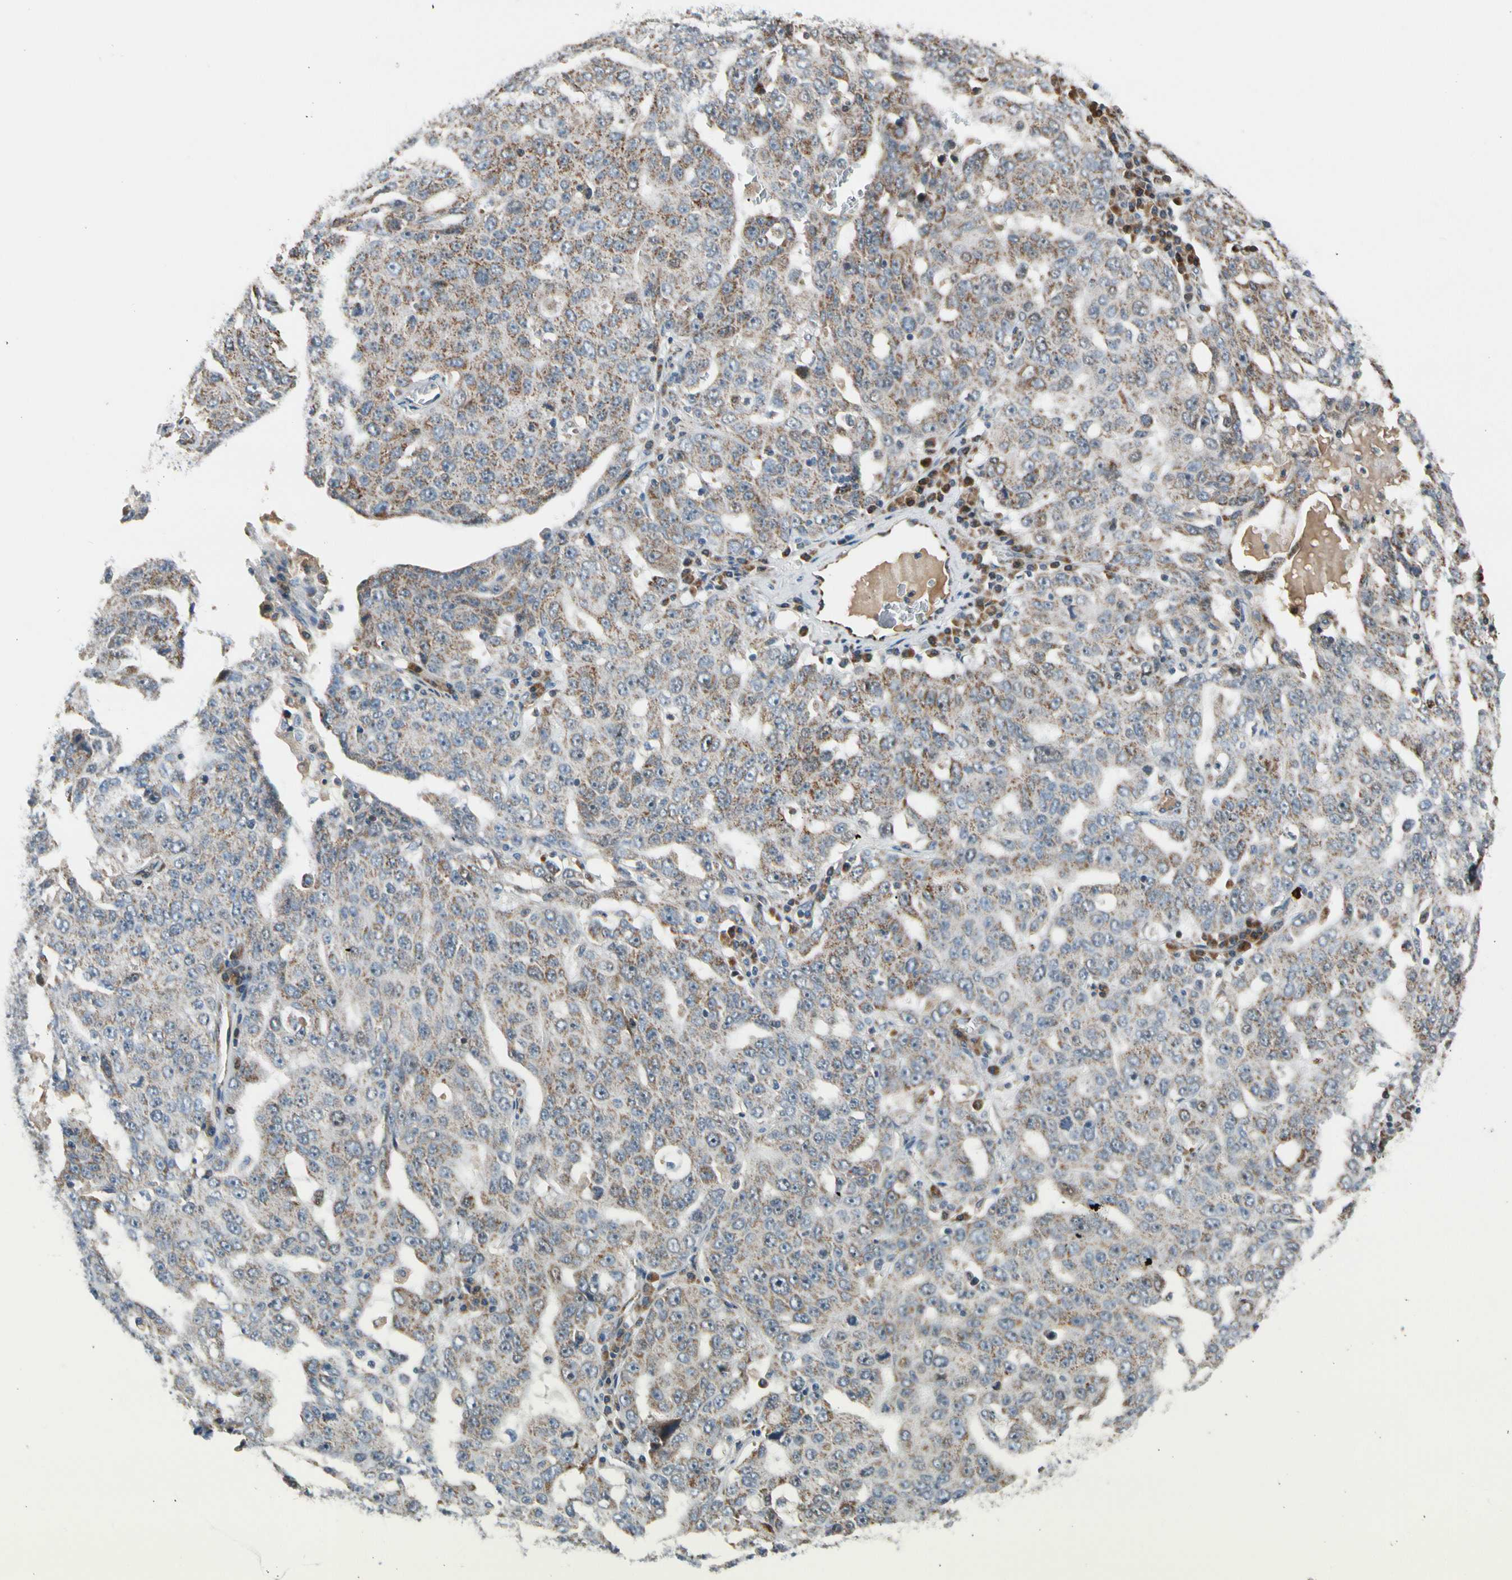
{"staining": {"intensity": "moderate", "quantity": ">75%", "location": "cytoplasmic/membranous"}, "tissue": "ovarian cancer", "cell_type": "Tumor cells", "image_type": "cancer", "snomed": [{"axis": "morphology", "description": "Carcinoma, endometroid"}, {"axis": "topography", "description": "Ovary"}], "caption": "Moderate cytoplasmic/membranous positivity for a protein is identified in approximately >75% of tumor cells of ovarian endometroid carcinoma using IHC.", "gene": "NPHP3", "patient": {"sex": "female", "age": 62}}